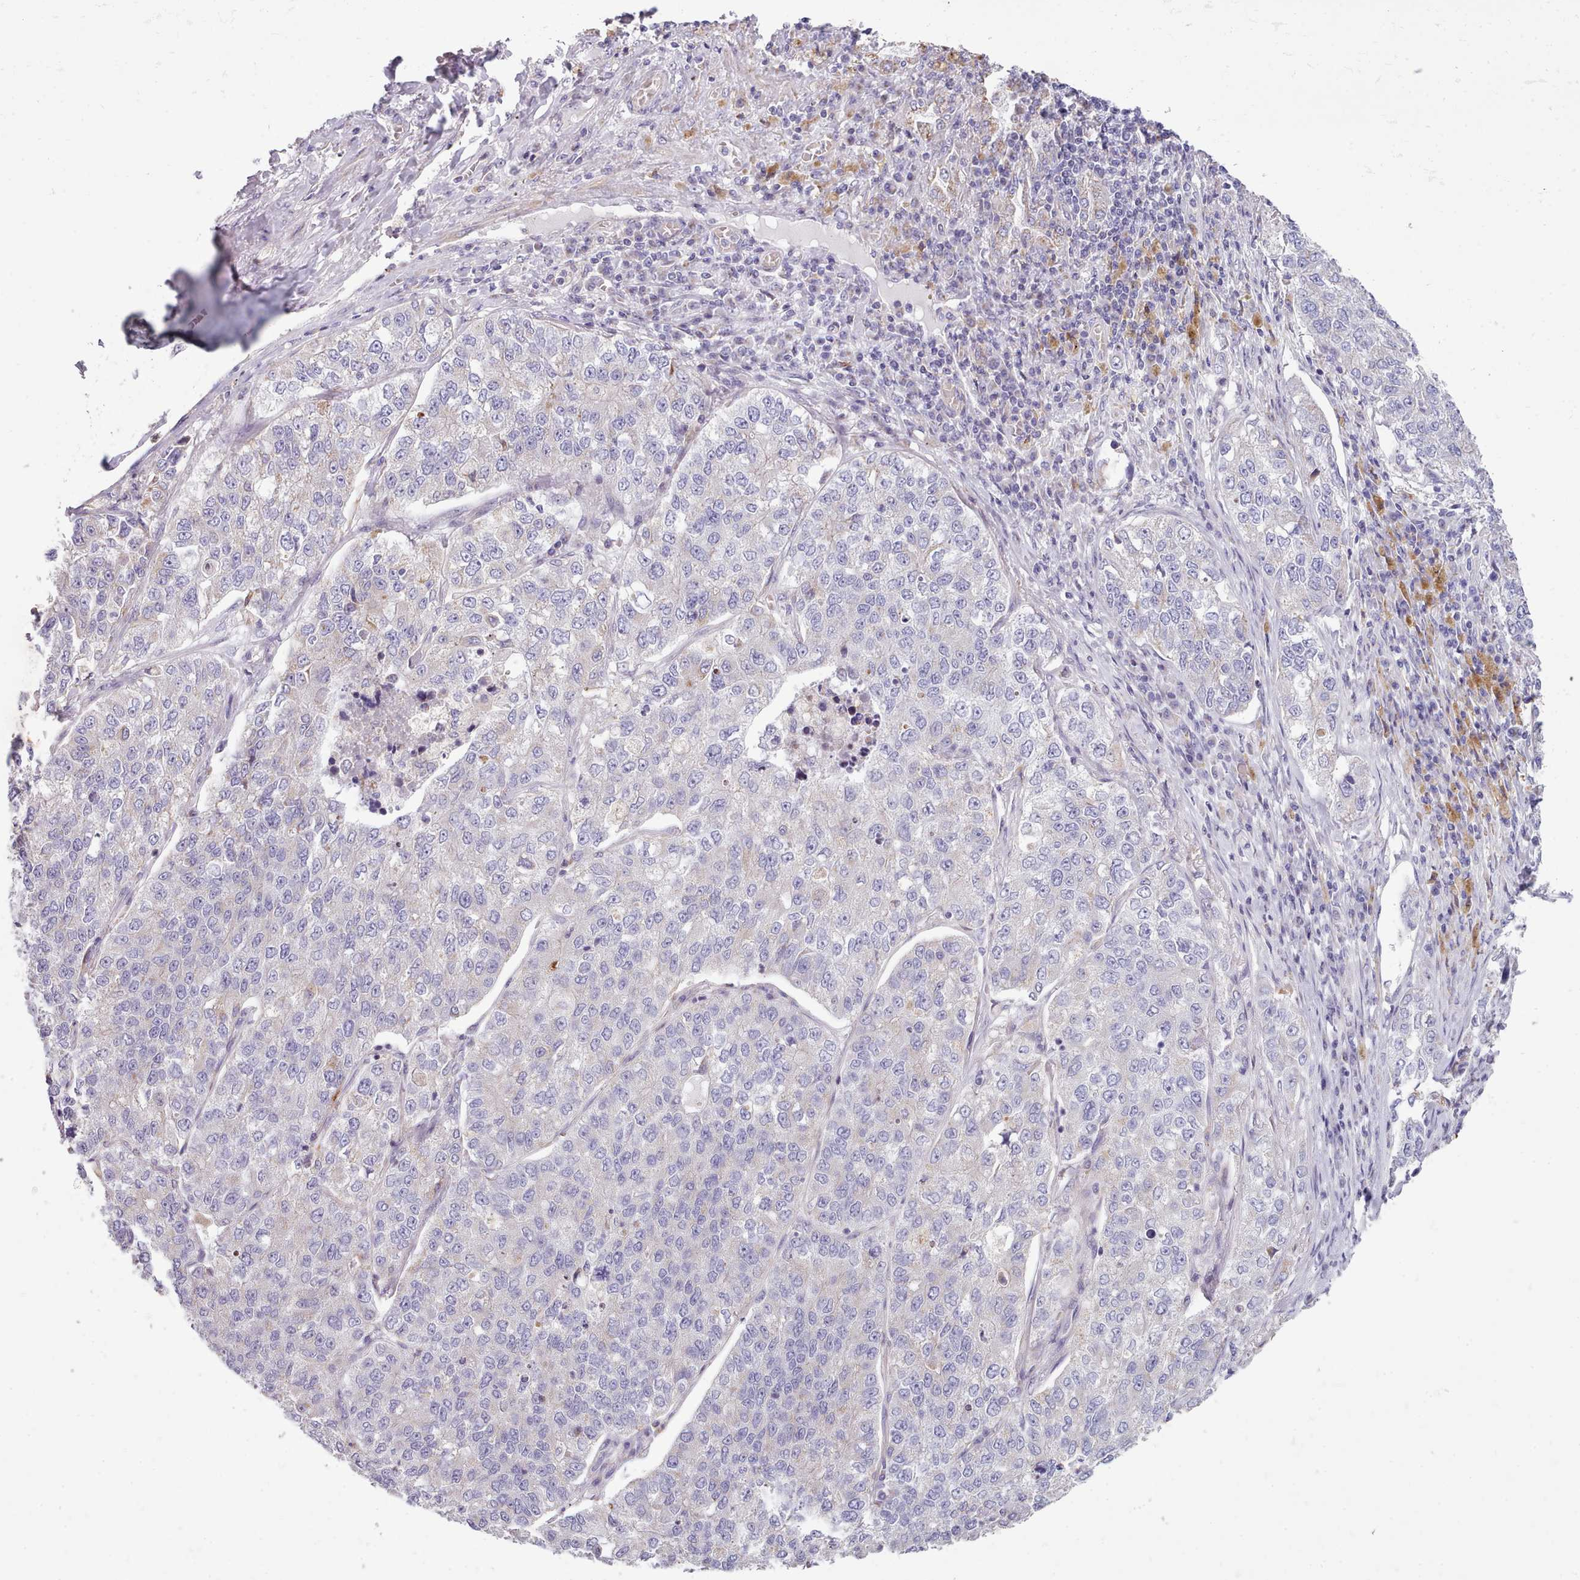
{"staining": {"intensity": "negative", "quantity": "none", "location": "none"}, "tissue": "lung cancer", "cell_type": "Tumor cells", "image_type": "cancer", "snomed": [{"axis": "morphology", "description": "Adenocarcinoma, NOS"}, {"axis": "topography", "description": "Lung"}], "caption": "Immunohistochemistry of human lung cancer reveals no expression in tumor cells. (DAB IHC, high magnification).", "gene": "SLC52A3", "patient": {"sex": "male", "age": 49}}